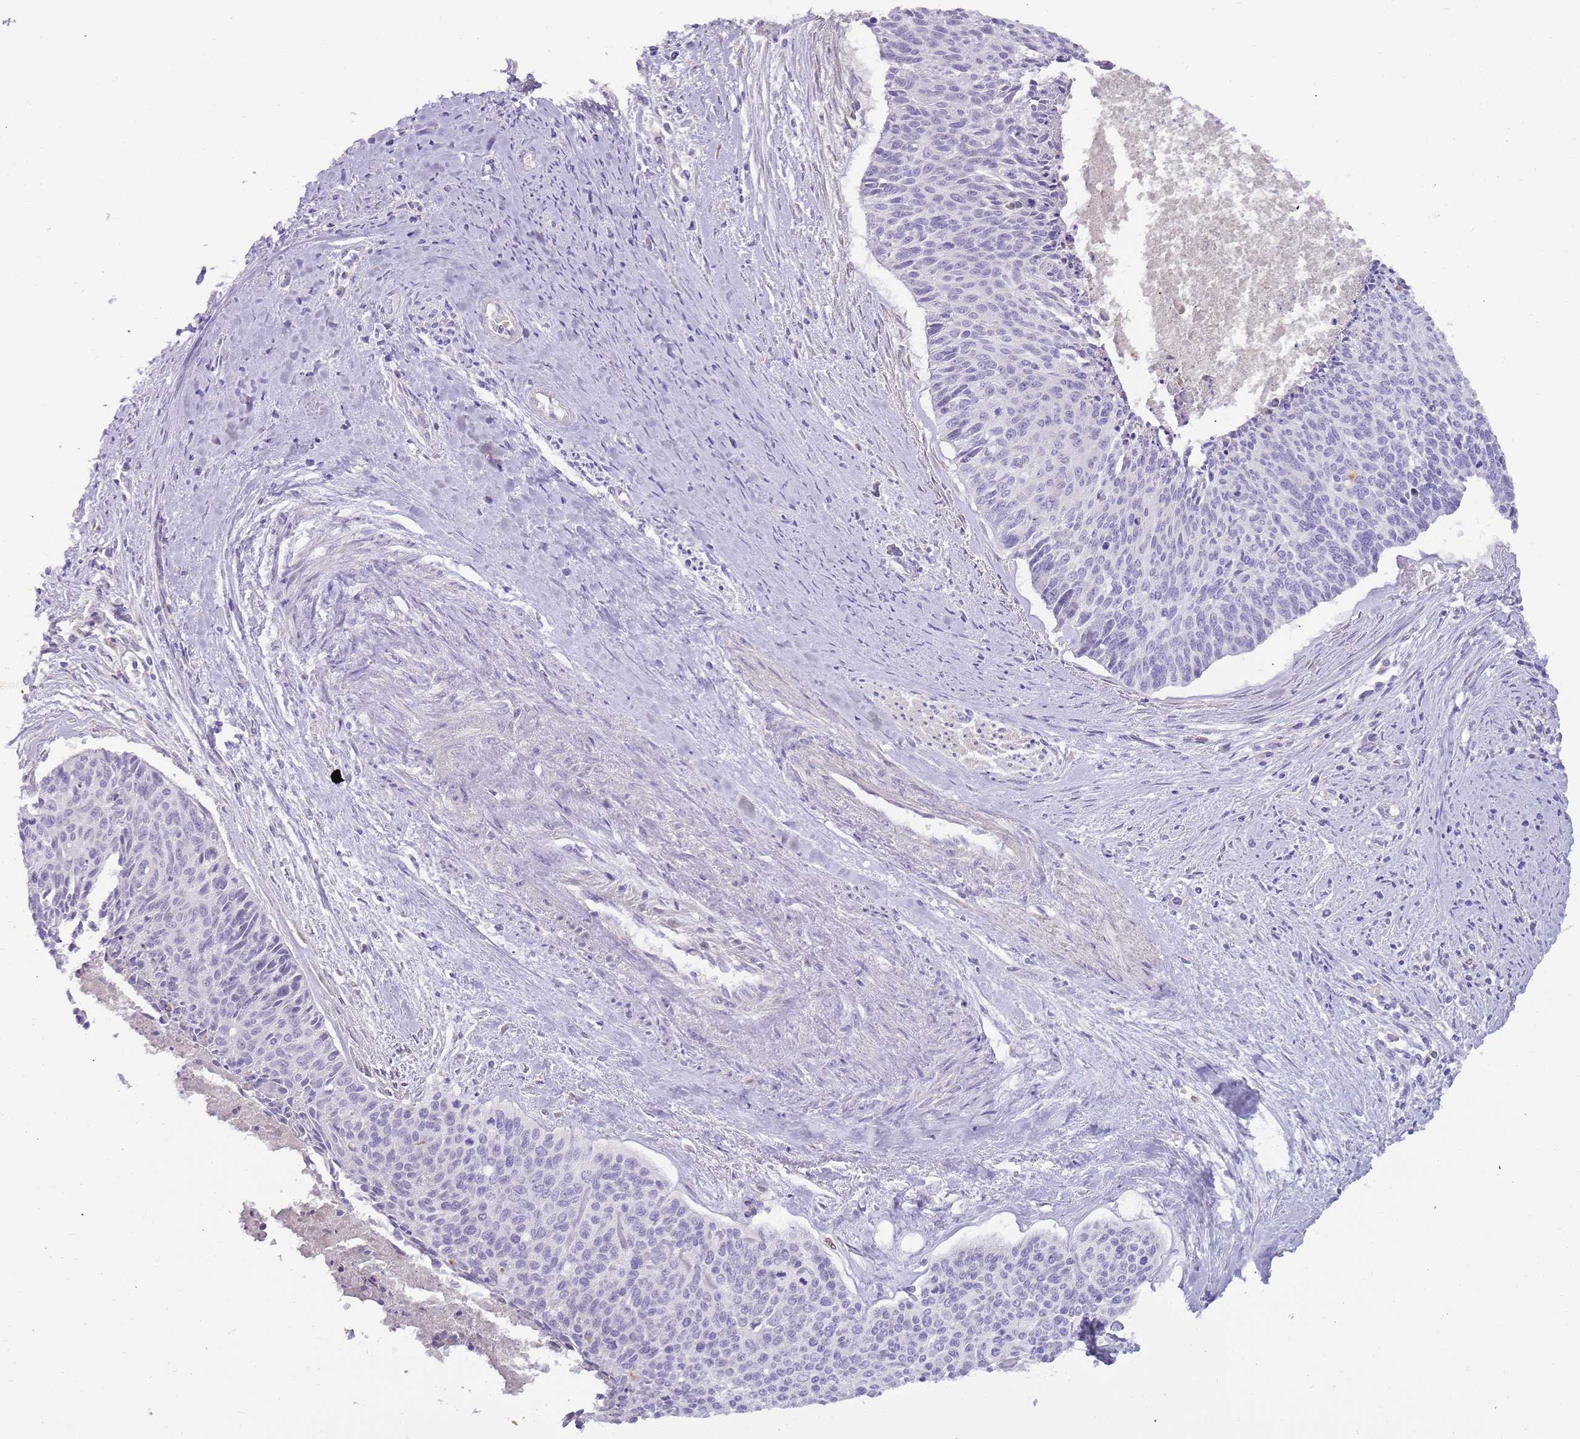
{"staining": {"intensity": "negative", "quantity": "none", "location": "none"}, "tissue": "cervical cancer", "cell_type": "Tumor cells", "image_type": "cancer", "snomed": [{"axis": "morphology", "description": "Squamous cell carcinoma, NOS"}, {"axis": "topography", "description": "Cervix"}], "caption": "This micrograph is of cervical cancer stained with immunohistochemistry (IHC) to label a protein in brown with the nuclei are counter-stained blue. There is no expression in tumor cells. (Brightfield microscopy of DAB immunohistochemistry at high magnification).", "gene": "DIPK1C", "patient": {"sex": "female", "age": 55}}